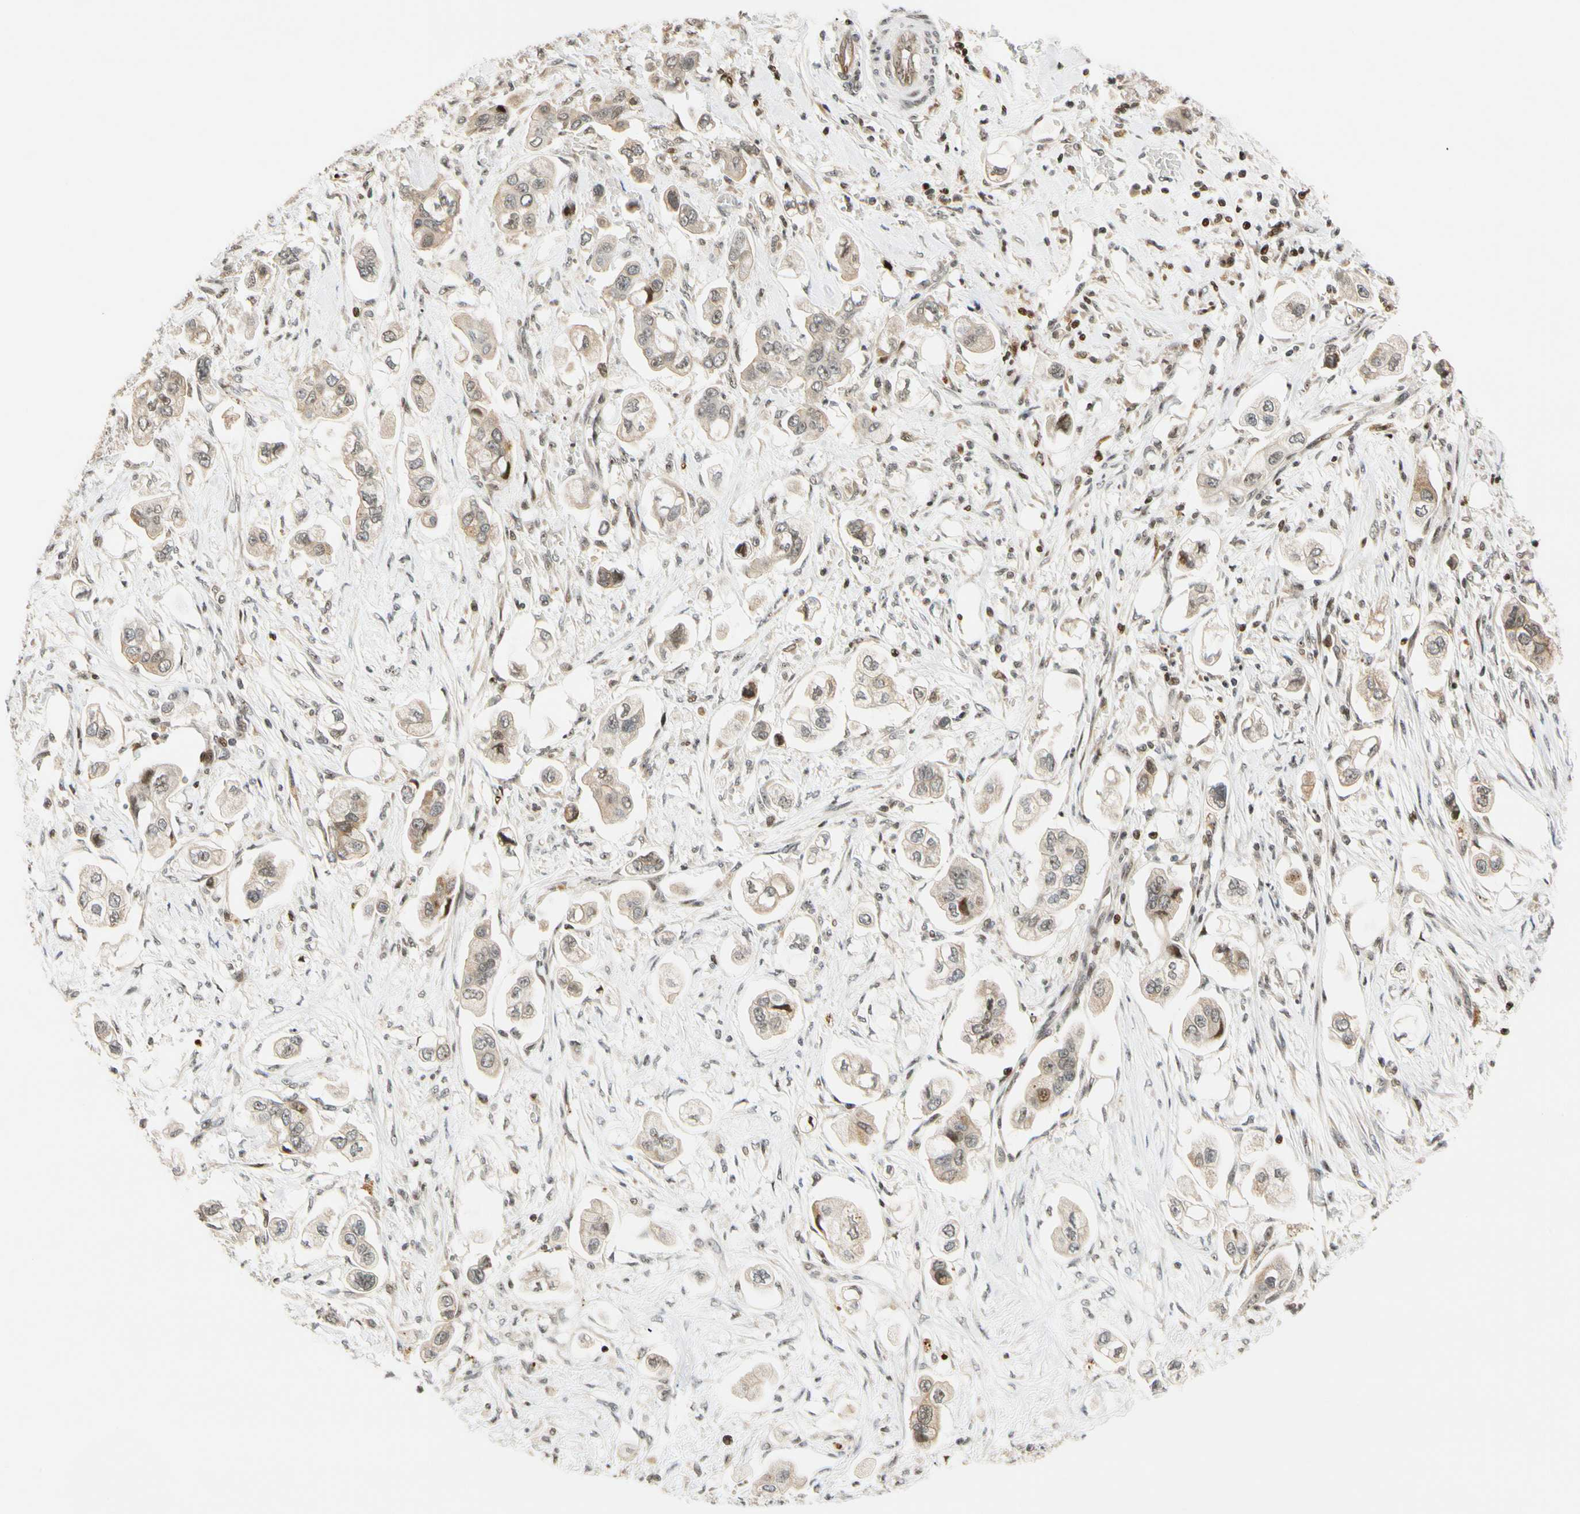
{"staining": {"intensity": "weak", "quantity": "25%-75%", "location": "cytoplasmic/membranous"}, "tissue": "stomach cancer", "cell_type": "Tumor cells", "image_type": "cancer", "snomed": [{"axis": "morphology", "description": "Adenocarcinoma, NOS"}, {"axis": "topography", "description": "Stomach"}], "caption": "Immunohistochemical staining of human stomach adenocarcinoma reveals low levels of weak cytoplasmic/membranous protein staining in about 25%-75% of tumor cells.", "gene": "CDK7", "patient": {"sex": "male", "age": 62}}